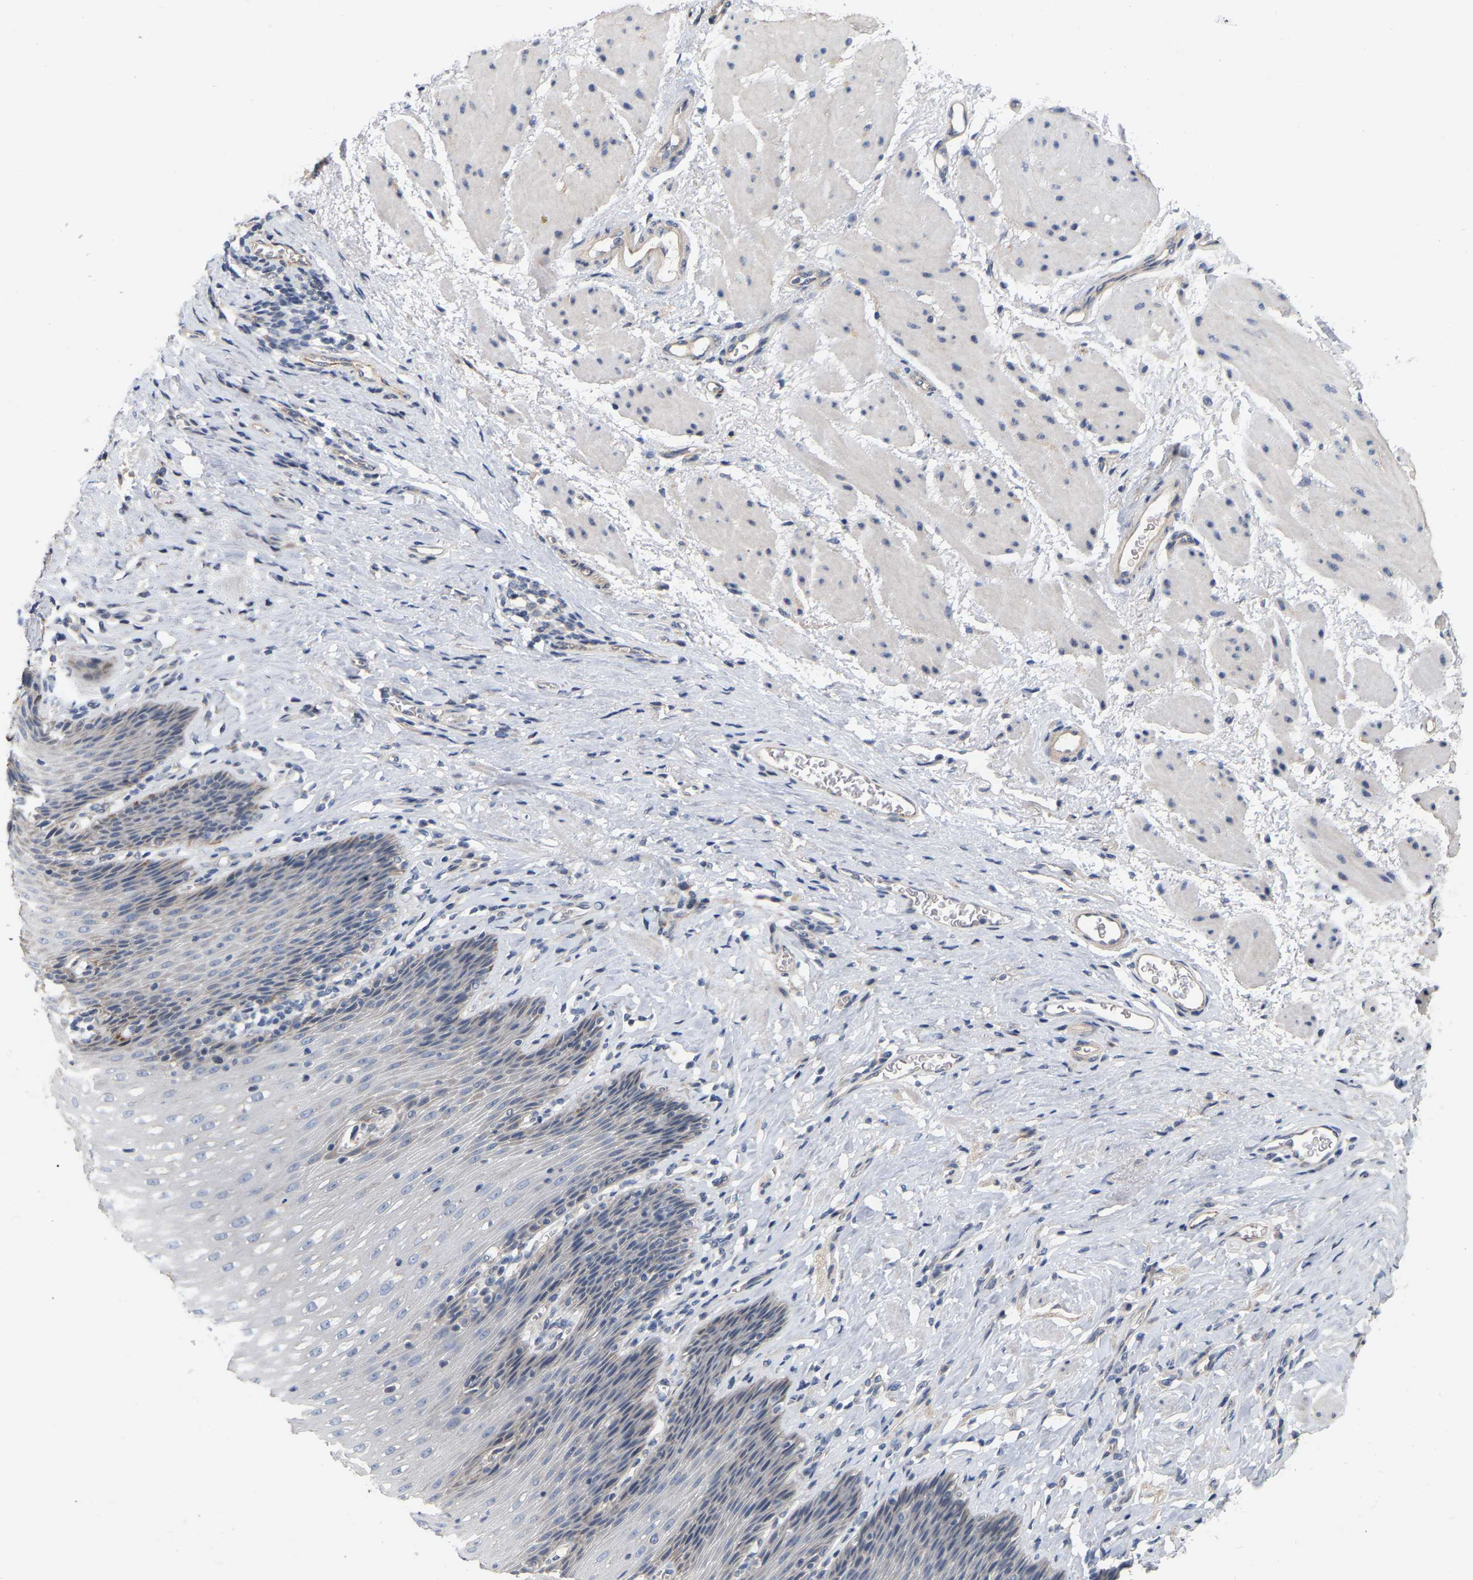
{"staining": {"intensity": "moderate", "quantity": "<25%", "location": "cytoplasmic/membranous"}, "tissue": "esophagus", "cell_type": "Squamous epithelial cells", "image_type": "normal", "snomed": [{"axis": "morphology", "description": "Normal tissue, NOS"}, {"axis": "topography", "description": "Esophagus"}], "caption": "A histopathology image of human esophagus stained for a protein shows moderate cytoplasmic/membranous brown staining in squamous epithelial cells. (IHC, brightfield microscopy, high magnification).", "gene": "SSH1", "patient": {"sex": "female", "age": 61}}